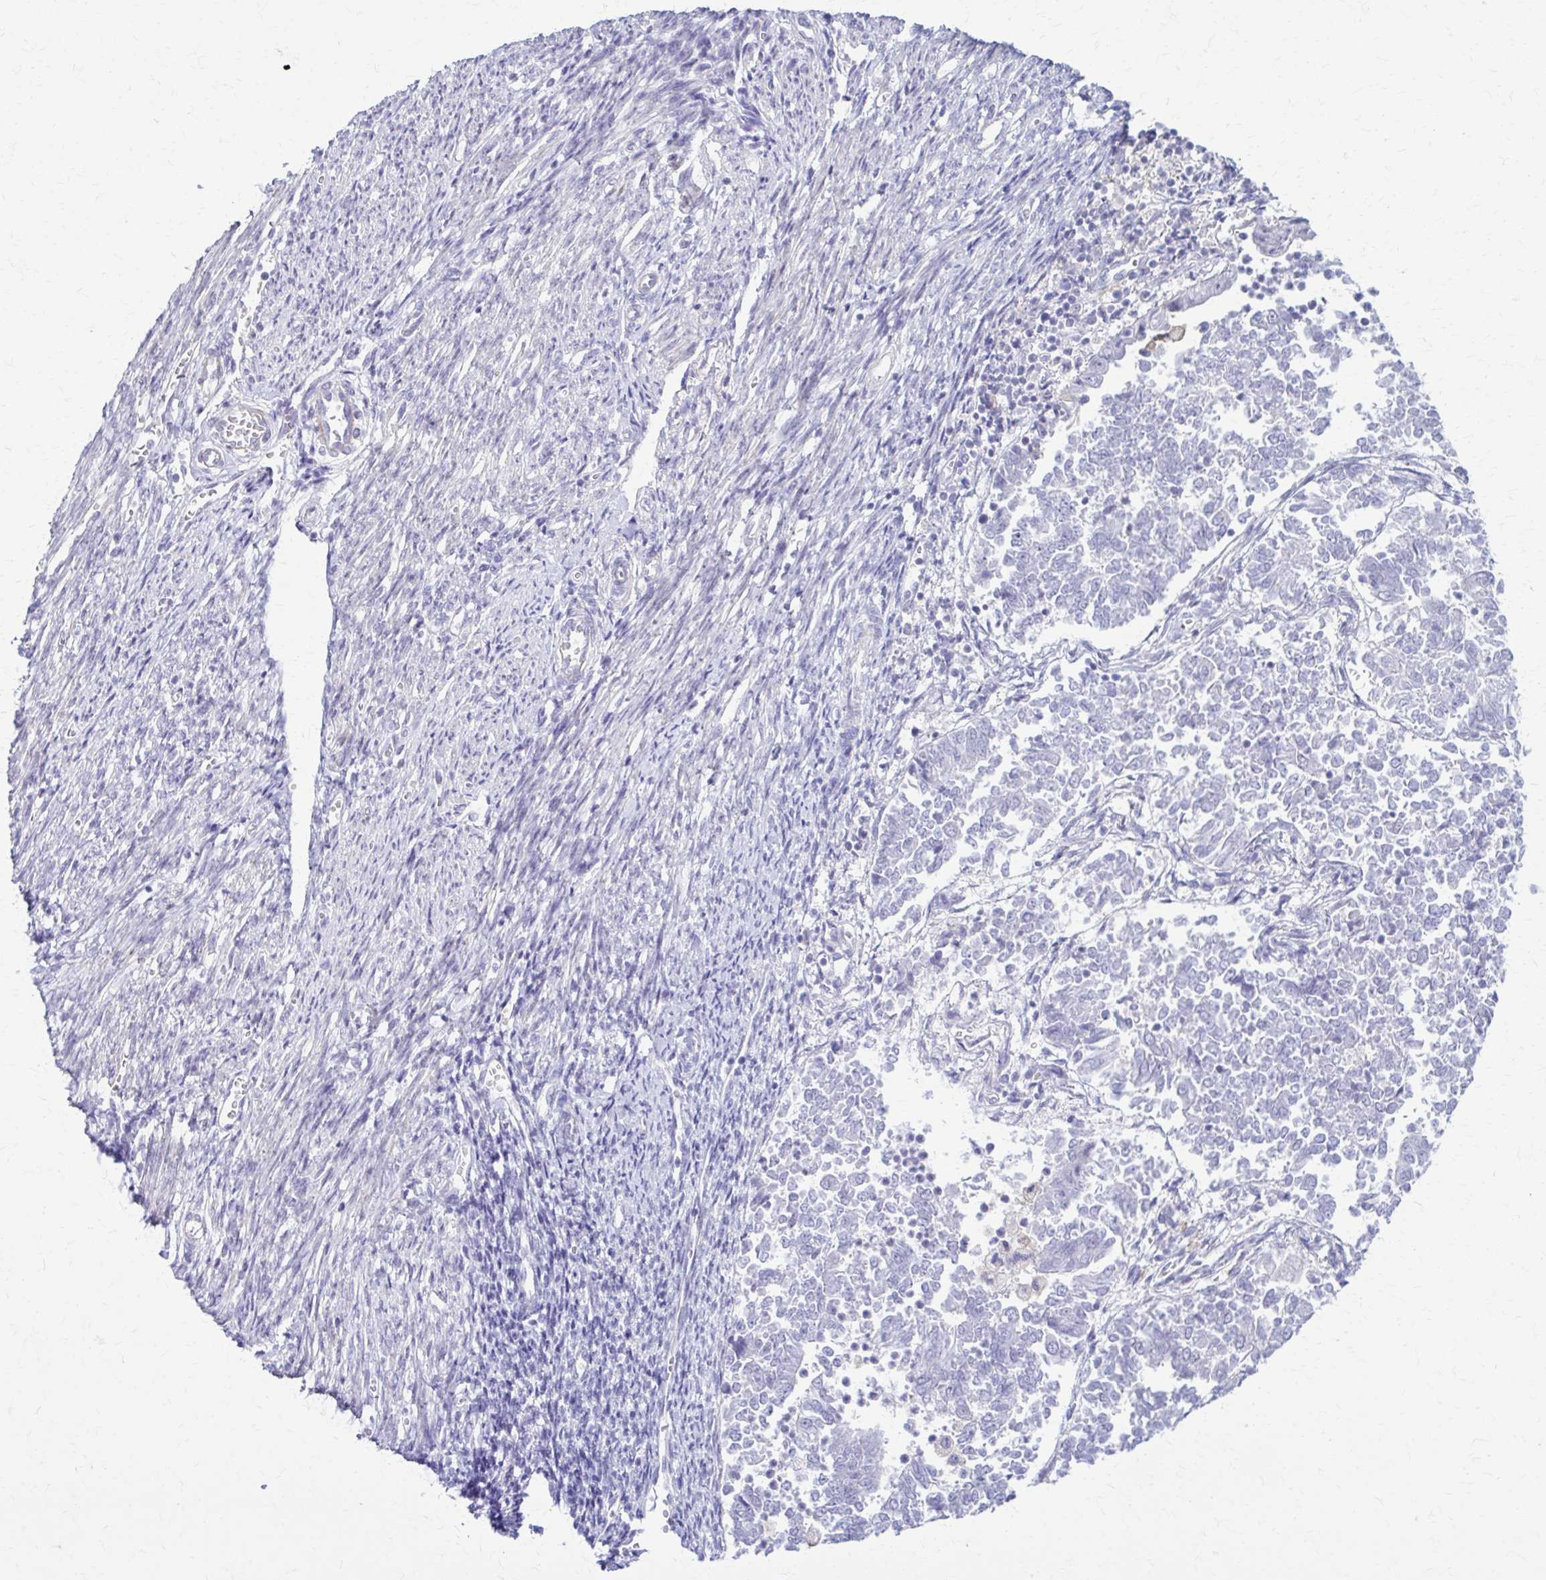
{"staining": {"intensity": "negative", "quantity": "none", "location": "none"}, "tissue": "endometrial cancer", "cell_type": "Tumor cells", "image_type": "cancer", "snomed": [{"axis": "morphology", "description": "Adenocarcinoma, NOS"}, {"axis": "topography", "description": "Endometrium"}], "caption": "DAB (3,3'-diaminobenzidine) immunohistochemical staining of human endometrial cancer exhibits no significant positivity in tumor cells.", "gene": "RHOBTB2", "patient": {"sex": "female", "age": 65}}